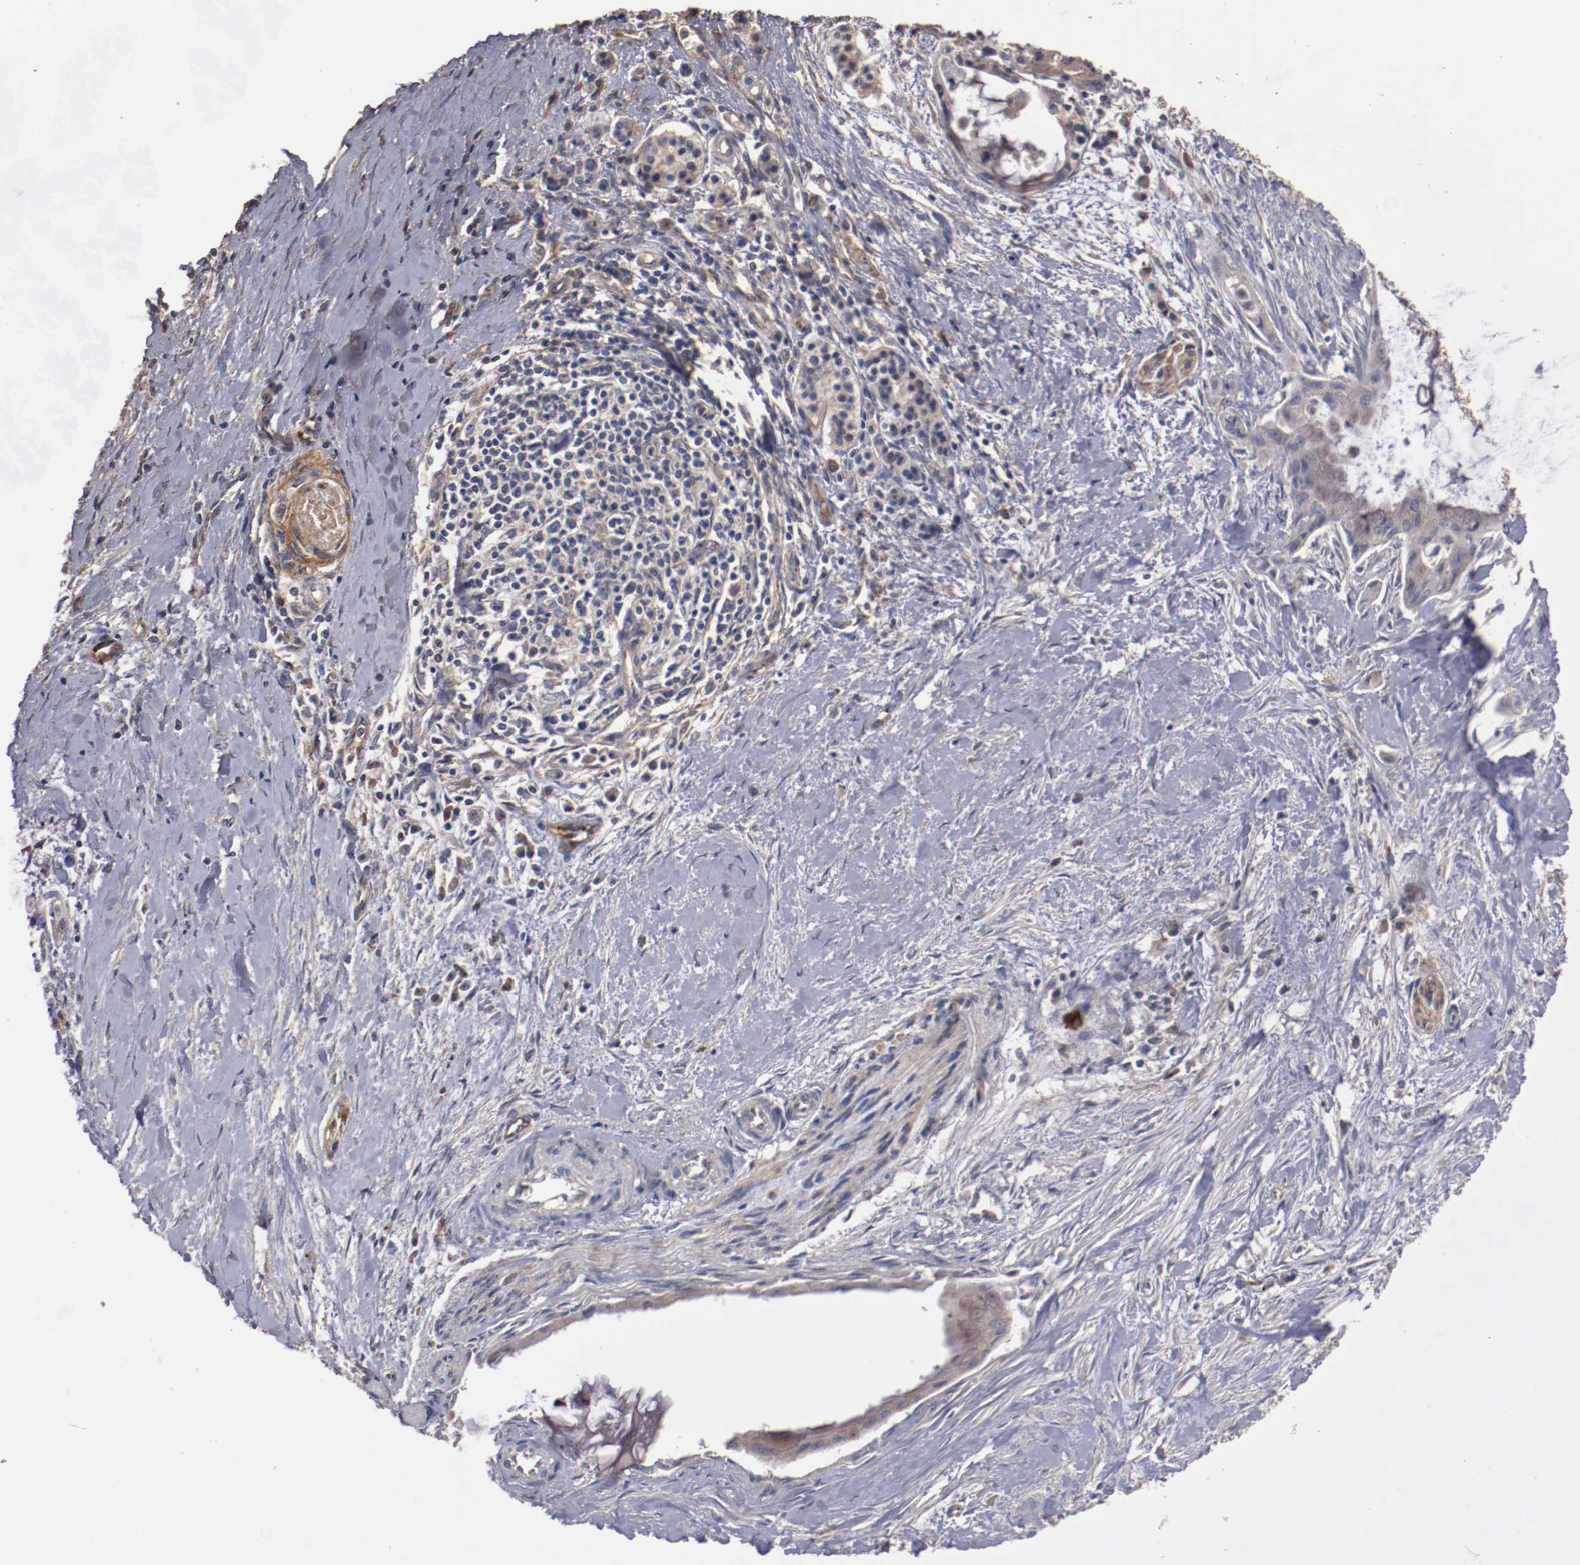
{"staining": {"intensity": "weak", "quantity": ">75%", "location": "cytoplasmic/membranous"}, "tissue": "pancreatic cancer", "cell_type": "Tumor cells", "image_type": "cancer", "snomed": [{"axis": "morphology", "description": "Adenocarcinoma, NOS"}, {"axis": "topography", "description": "Pancreas"}], "caption": "Protein analysis of pancreatic adenocarcinoma tissue reveals weak cytoplasmic/membranous expression in approximately >75% of tumor cells. (brown staining indicates protein expression, while blue staining denotes nuclei).", "gene": "DIPK2B", "patient": {"sex": "male", "age": 59}}